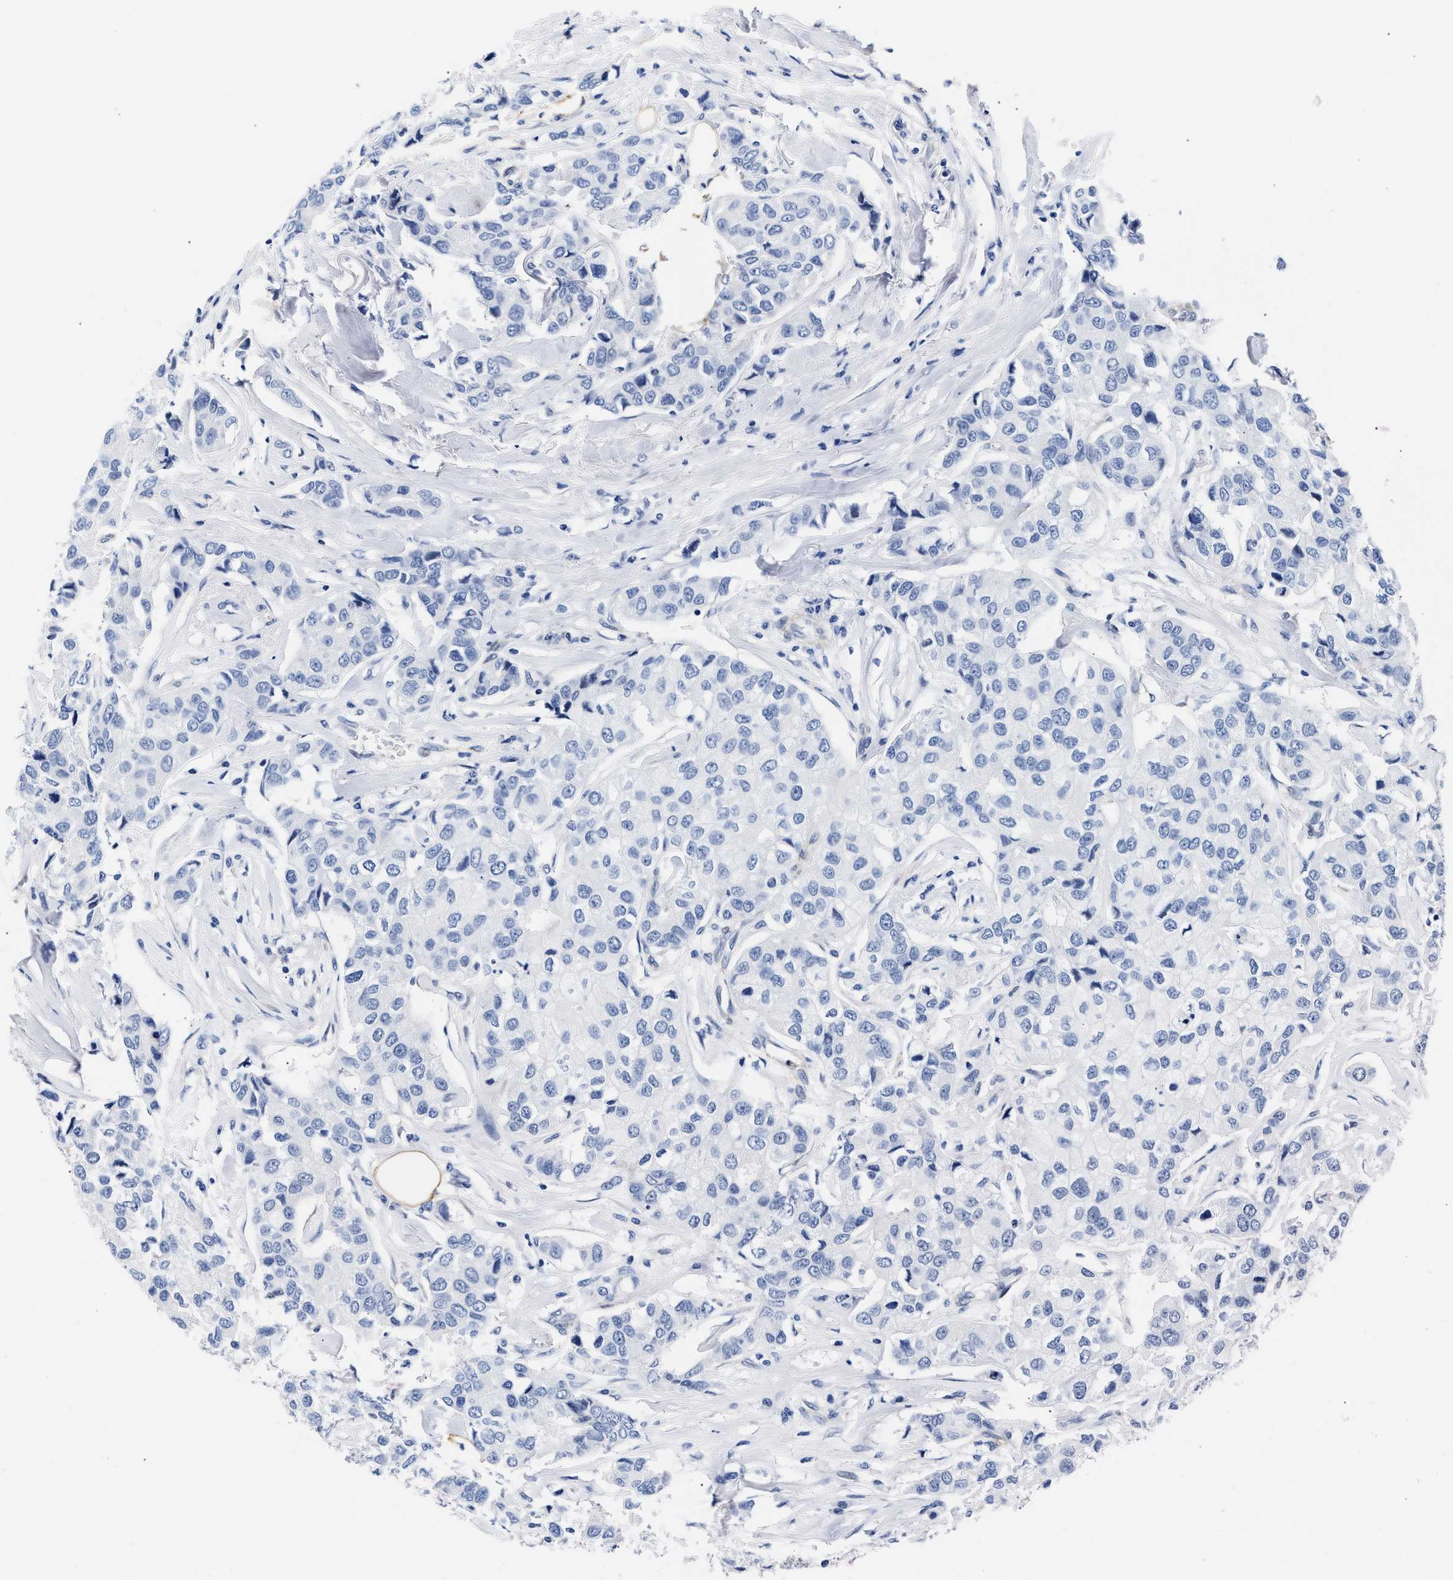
{"staining": {"intensity": "negative", "quantity": "none", "location": "none"}, "tissue": "breast cancer", "cell_type": "Tumor cells", "image_type": "cancer", "snomed": [{"axis": "morphology", "description": "Duct carcinoma"}, {"axis": "topography", "description": "Breast"}], "caption": "DAB immunohistochemical staining of human breast intraductal carcinoma shows no significant staining in tumor cells.", "gene": "TRIM29", "patient": {"sex": "female", "age": 80}}